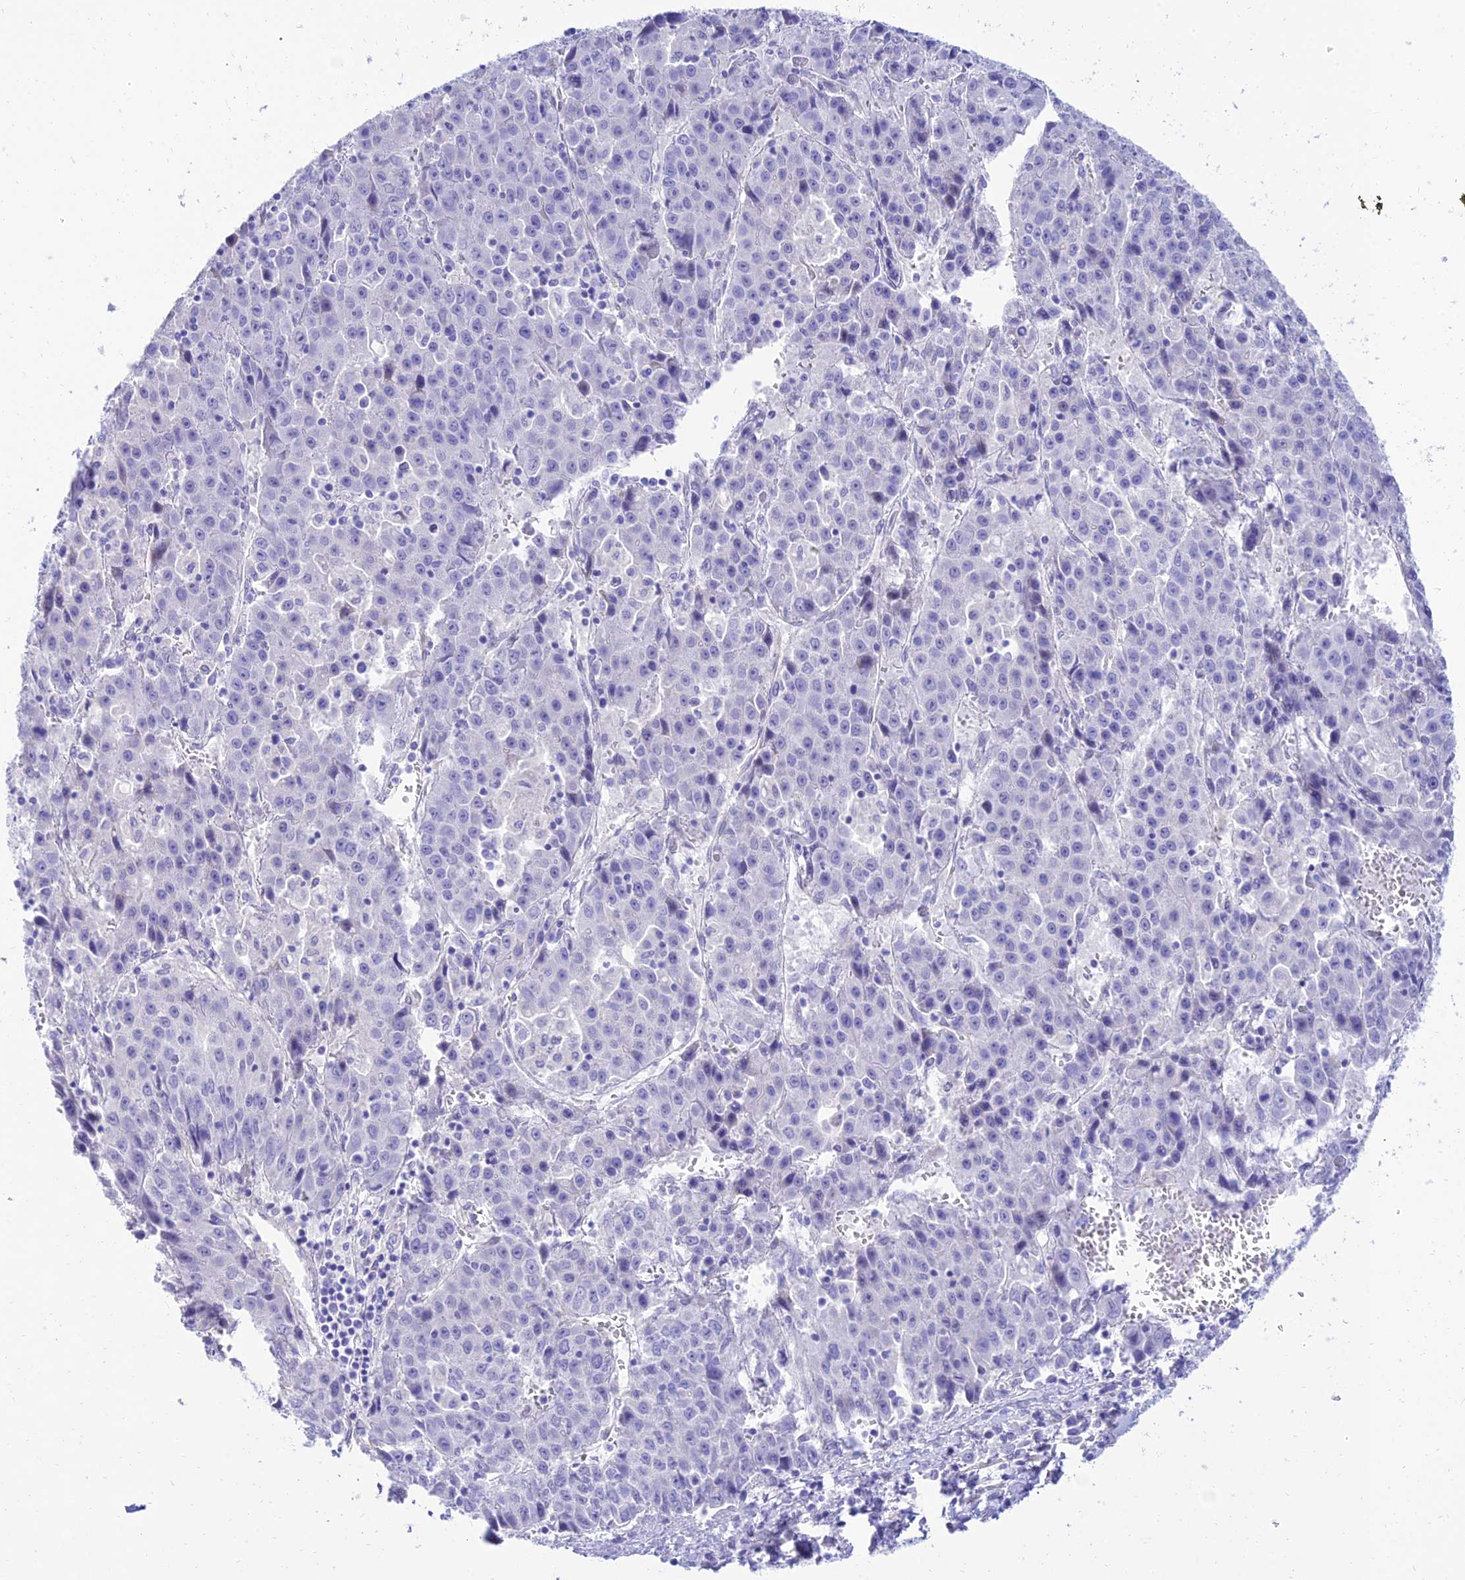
{"staining": {"intensity": "negative", "quantity": "none", "location": "none"}, "tissue": "liver cancer", "cell_type": "Tumor cells", "image_type": "cancer", "snomed": [{"axis": "morphology", "description": "Carcinoma, Hepatocellular, NOS"}, {"axis": "topography", "description": "Liver"}], "caption": "Liver cancer was stained to show a protein in brown. There is no significant expression in tumor cells.", "gene": "TAC3", "patient": {"sex": "female", "age": 53}}